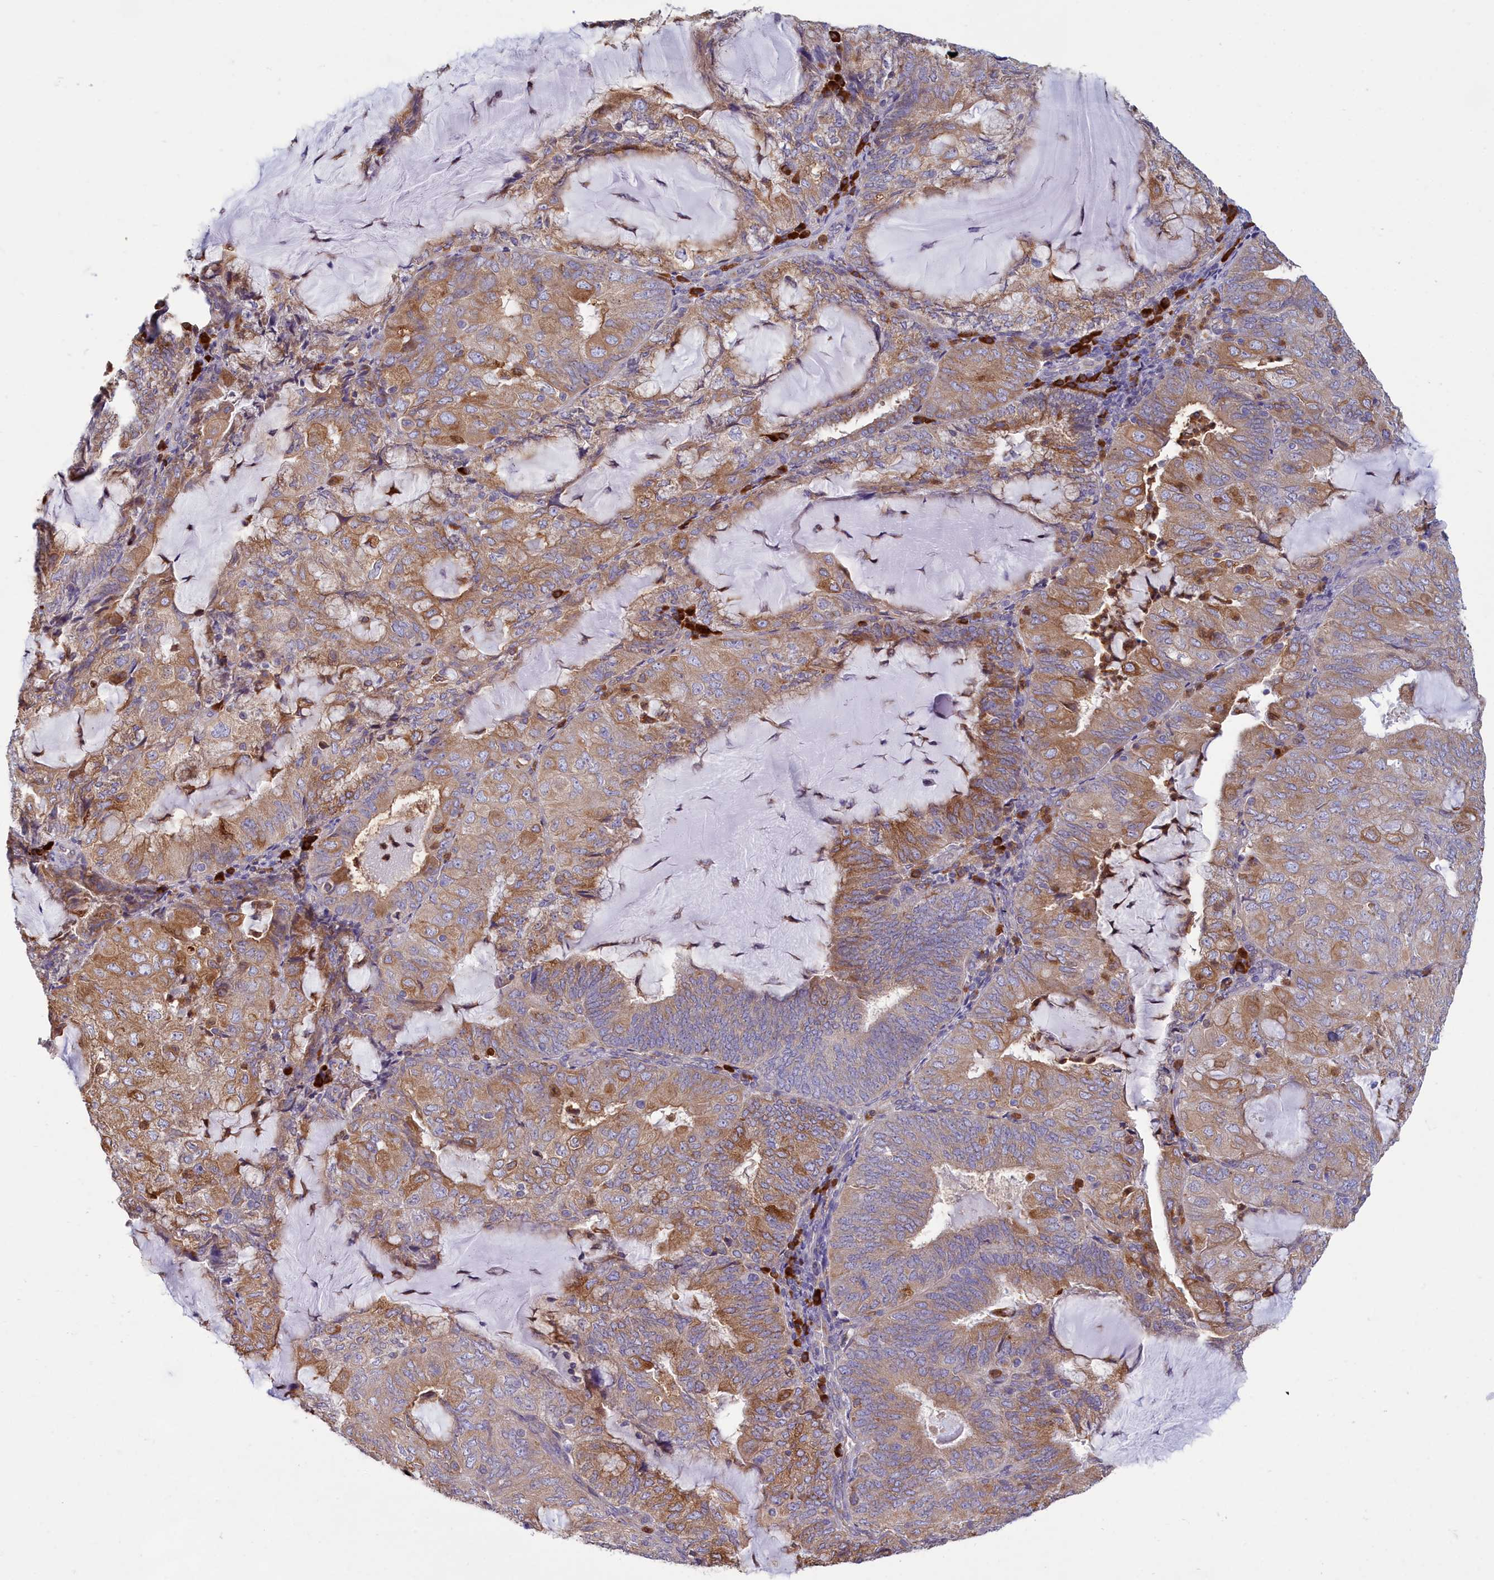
{"staining": {"intensity": "moderate", "quantity": ">75%", "location": "cytoplasmic/membranous"}, "tissue": "endometrial cancer", "cell_type": "Tumor cells", "image_type": "cancer", "snomed": [{"axis": "morphology", "description": "Adenocarcinoma, NOS"}, {"axis": "topography", "description": "Endometrium"}], "caption": "This photomicrograph displays IHC staining of endometrial adenocarcinoma, with medium moderate cytoplasmic/membranous staining in about >75% of tumor cells.", "gene": "HM13", "patient": {"sex": "female", "age": 81}}